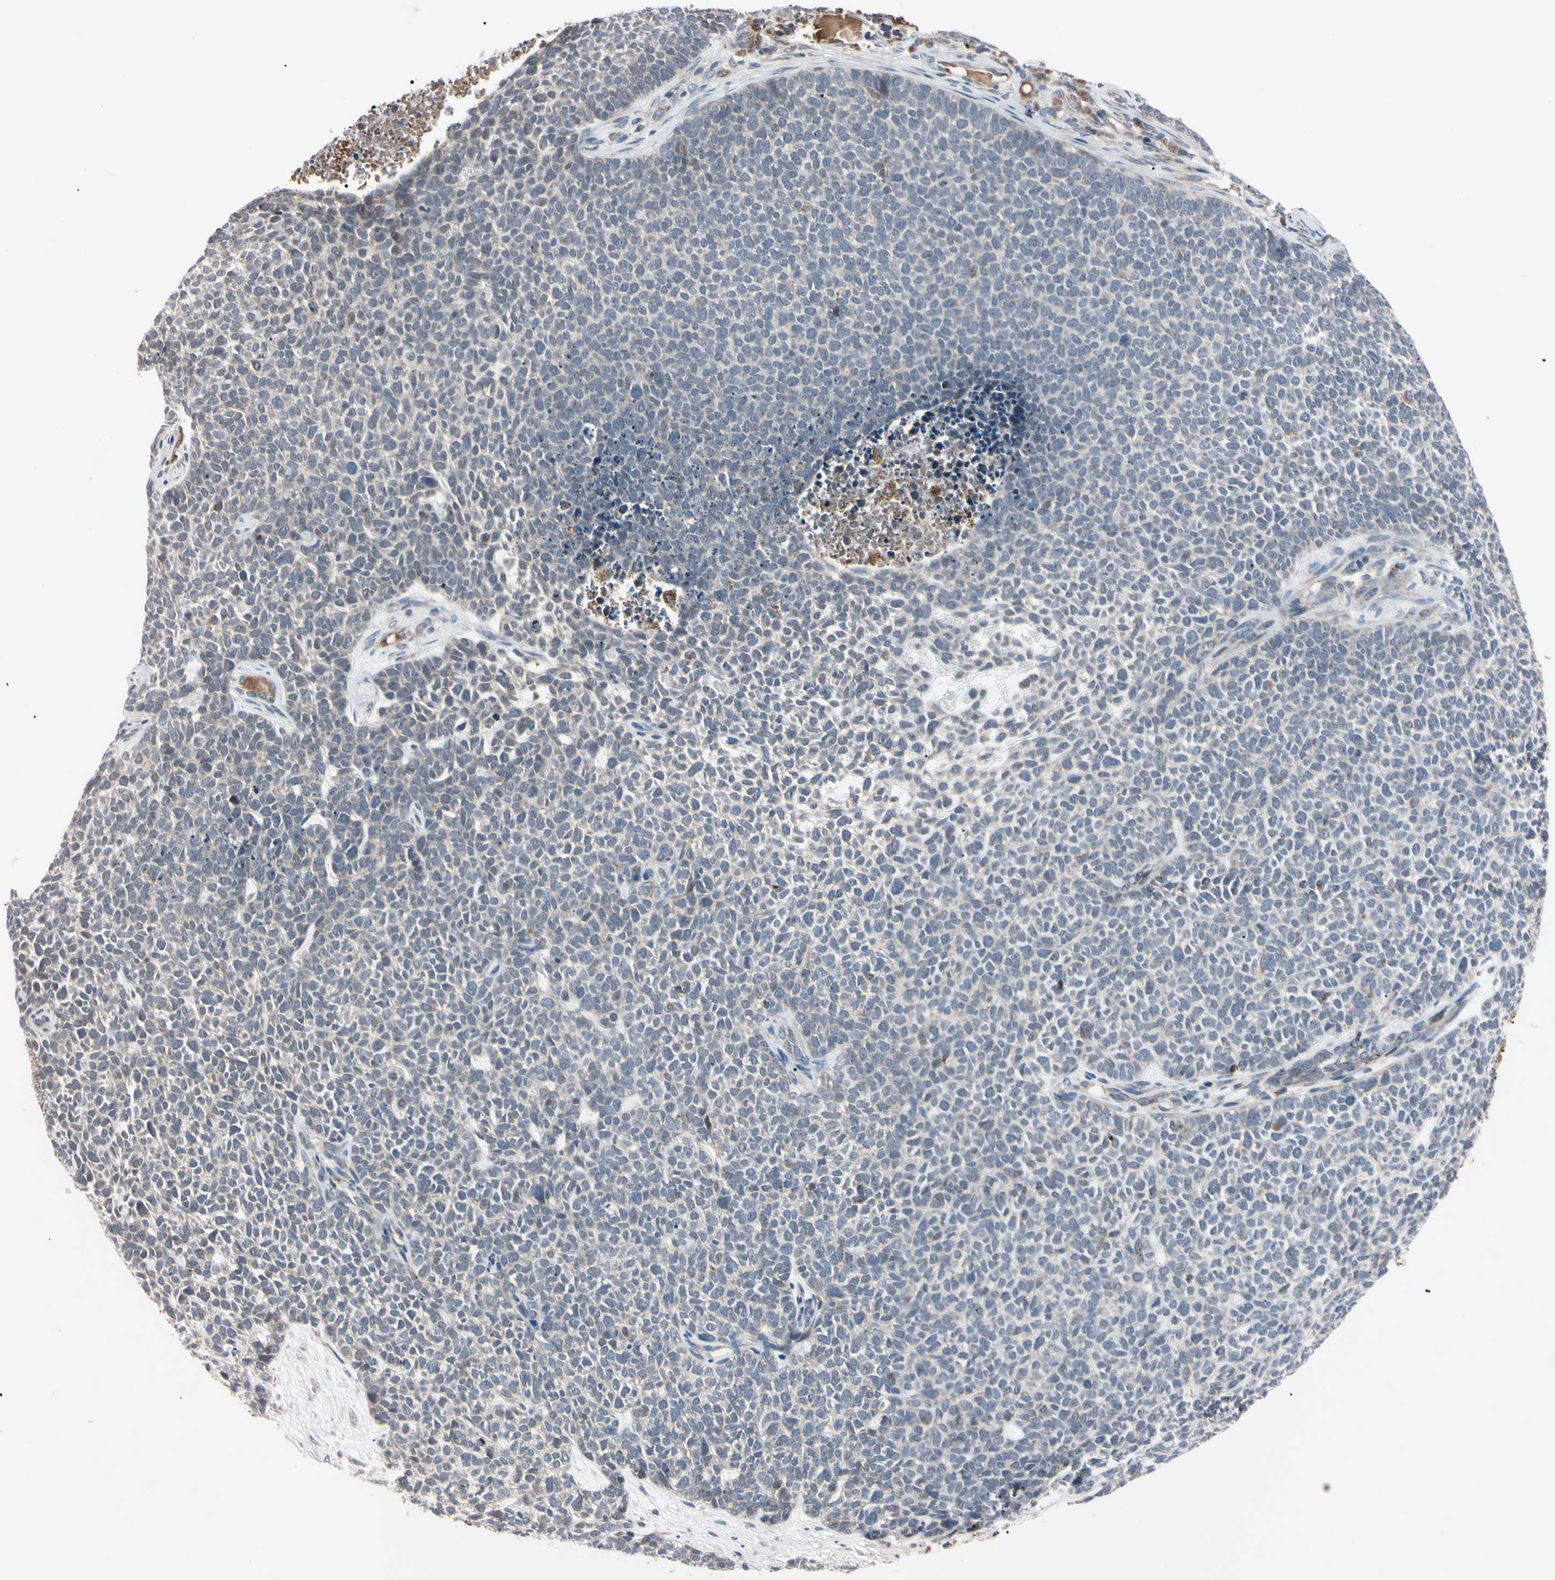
{"staining": {"intensity": "negative", "quantity": "none", "location": "none"}, "tissue": "skin cancer", "cell_type": "Tumor cells", "image_type": "cancer", "snomed": [{"axis": "morphology", "description": "Basal cell carcinoma"}, {"axis": "topography", "description": "Skin"}], "caption": "Skin cancer was stained to show a protein in brown. There is no significant staining in tumor cells.", "gene": "TNFRSF1A", "patient": {"sex": "female", "age": 84}}